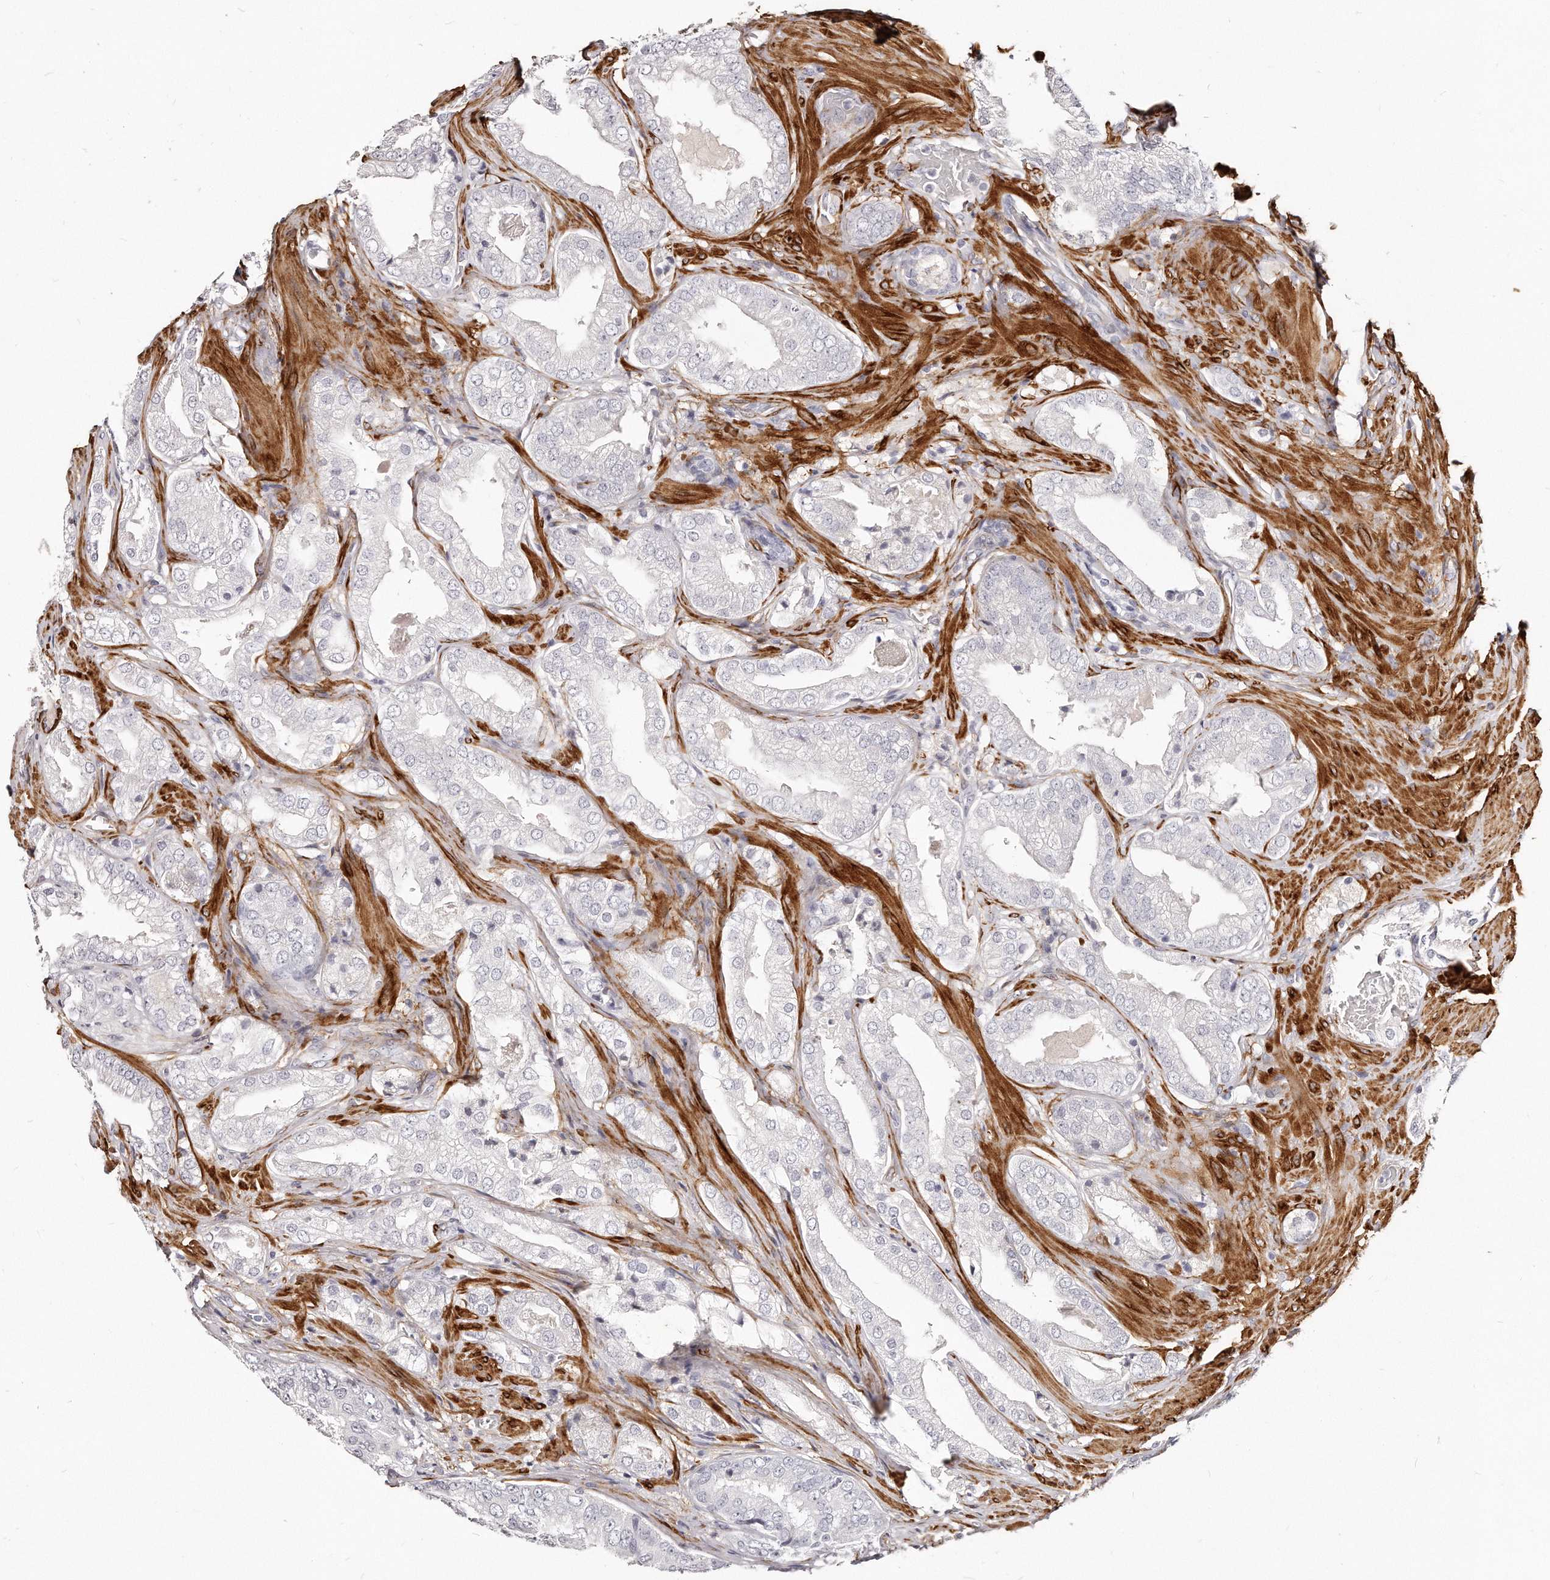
{"staining": {"intensity": "negative", "quantity": "none", "location": "none"}, "tissue": "prostate cancer", "cell_type": "Tumor cells", "image_type": "cancer", "snomed": [{"axis": "morphology", "description": "Adenocarcinoma, High grade"}, {"axis": "topography", "description": "Prostate"}], "caption": "Tumor cells are negative for brown protein staining in high-grade adenocarcinoma (prostate).", "gene": "LMOD1", "patient": {"sex": "male", "age": 58}}